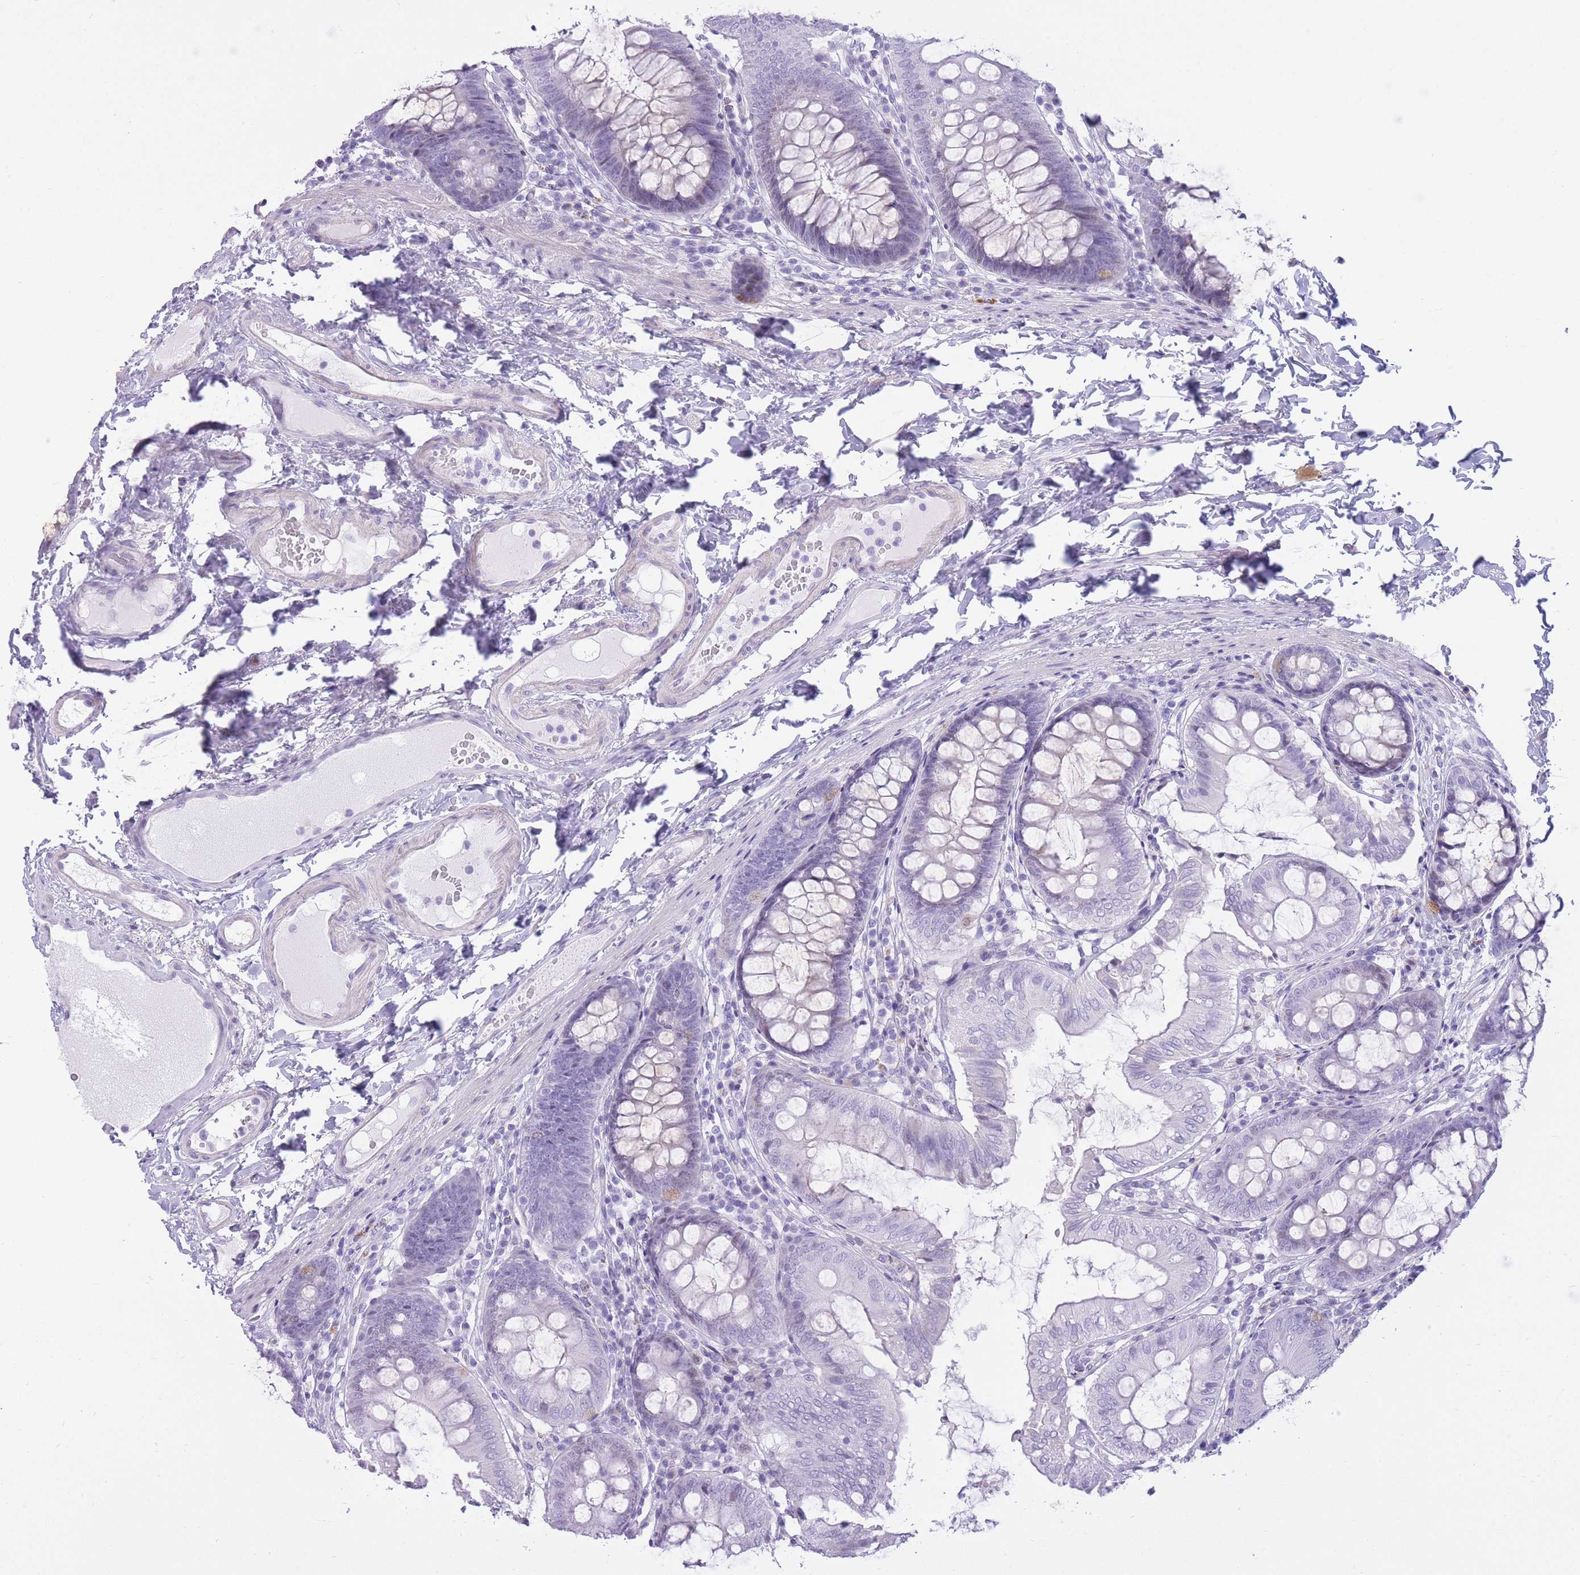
{"staining": {"intensity": "negative", "quantity": "none", "location": "none"}, "tissue": "colon", "cell_type": "Endothelial cells", "image_type": "normal", "snomed": [{"axis": "morphology", "description": "Normal tissue, NOS"}, {"axis": "topography", "description": "Colon"}], "caption": "Immunohistochemistry (IHC) image of benign colon: human colon stained with DAB demonstrates no significant protein positivity in endothelial cells. (DAB IHC, high magnification).", "gene": "WDR70", "patient": {"sex": "male", "age": 84}}